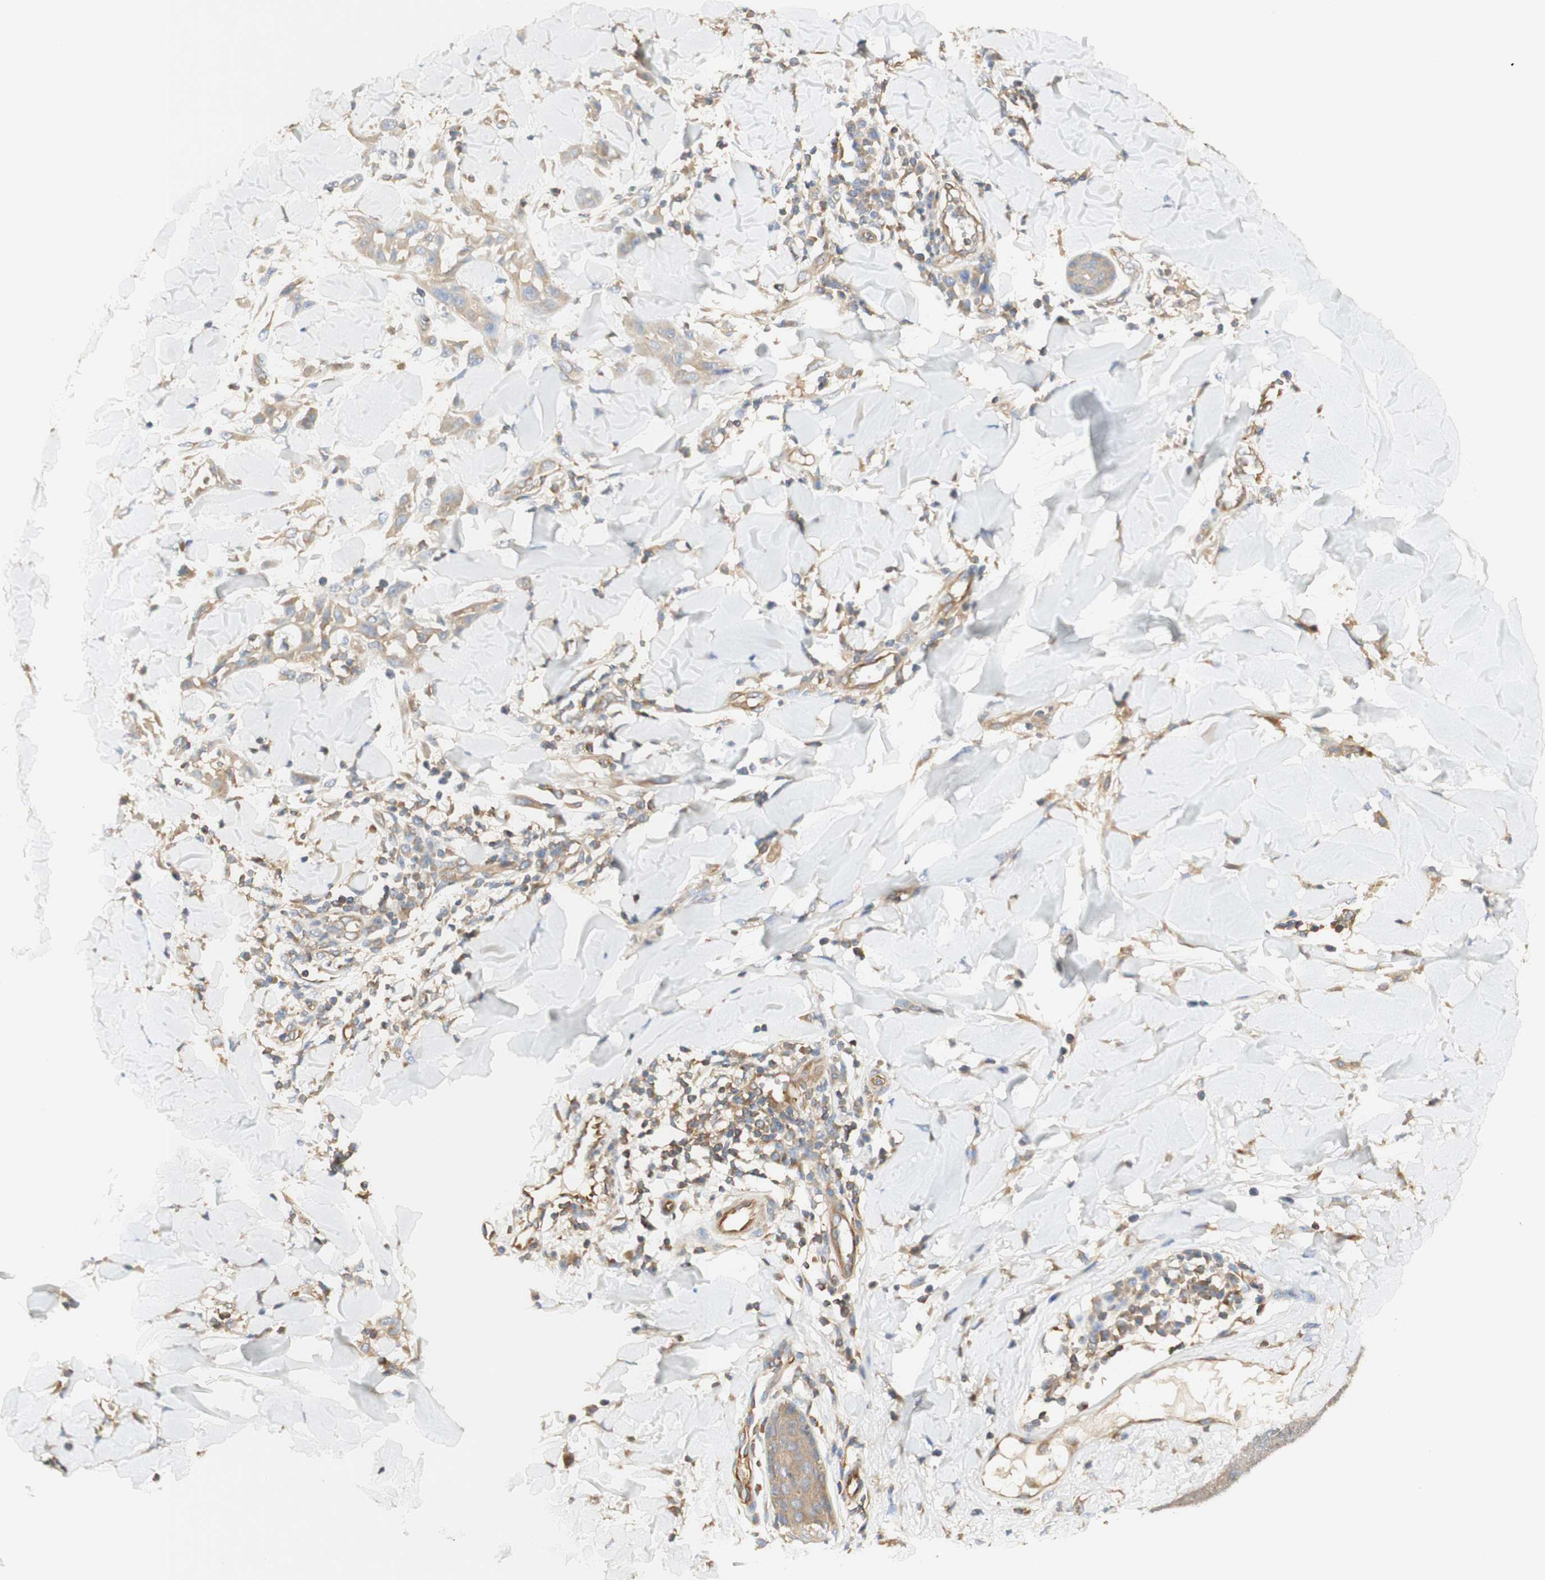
{"staining": {"intensity": "moderate", "quantity": ">75%", "location": "cytoplasmic/membranous"}, "tissue": "skin cancer", "cell_type": "Tumor cells", "image_type": "cancer", "snomed": [{"axis": "morphology", "description": "Squamous cell carcinoma, NOS"}, {"axis": "topography", "description": "Skin"}], "caption": "Human skin squamous cell carcinoma stained for a protein (brown) exhibits moderate cytoplasmic/membranous positive expression in approximately >75% of tumor cells.", "gene": "IKBKG", "patient": {"sex": "male", "age": 24}}